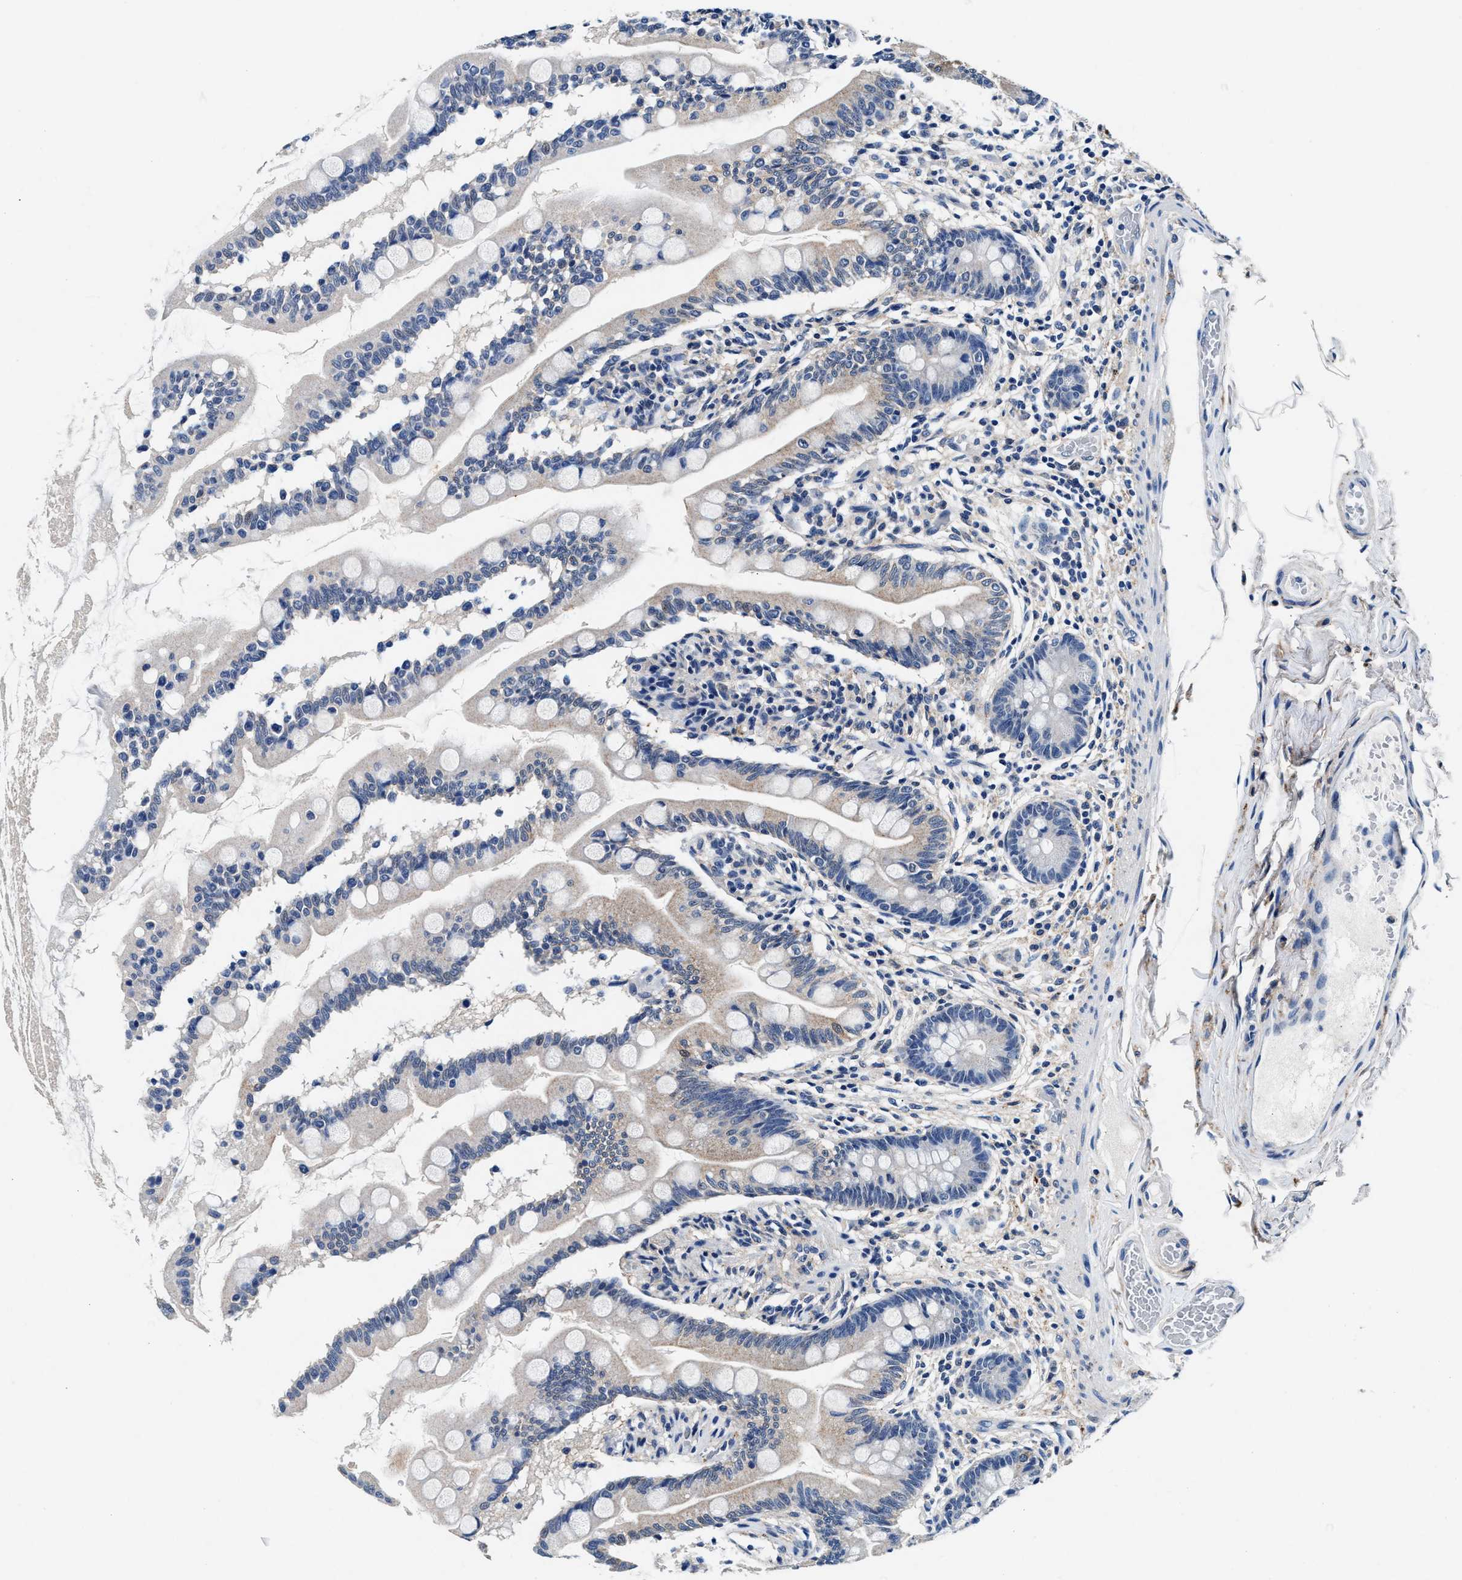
{"staining": {"intensity": "moderate", "quantity": "25%-75%", "location": "cytoplasmic/membranous"}, "tissue": "small intestine", "cell_type": "Glandular cells", "image_type": "normal", "snomed": [{"axis": "morphology", "description": "Normal tissue, NOS"}, {"axis": "topography", "description": "Small intestine"}], "caption": "Moderate cytoplasmic/membranous protein positivity is seen in approximately 25%-75% of glandular cells in small intestine. The staining was performed using DAB, with brown indicating positive protein expression. Nuclei are stained blue with hematoxylin.", "gene": "SLC8A1", "patient": {"sex": "female", "age": 56}}